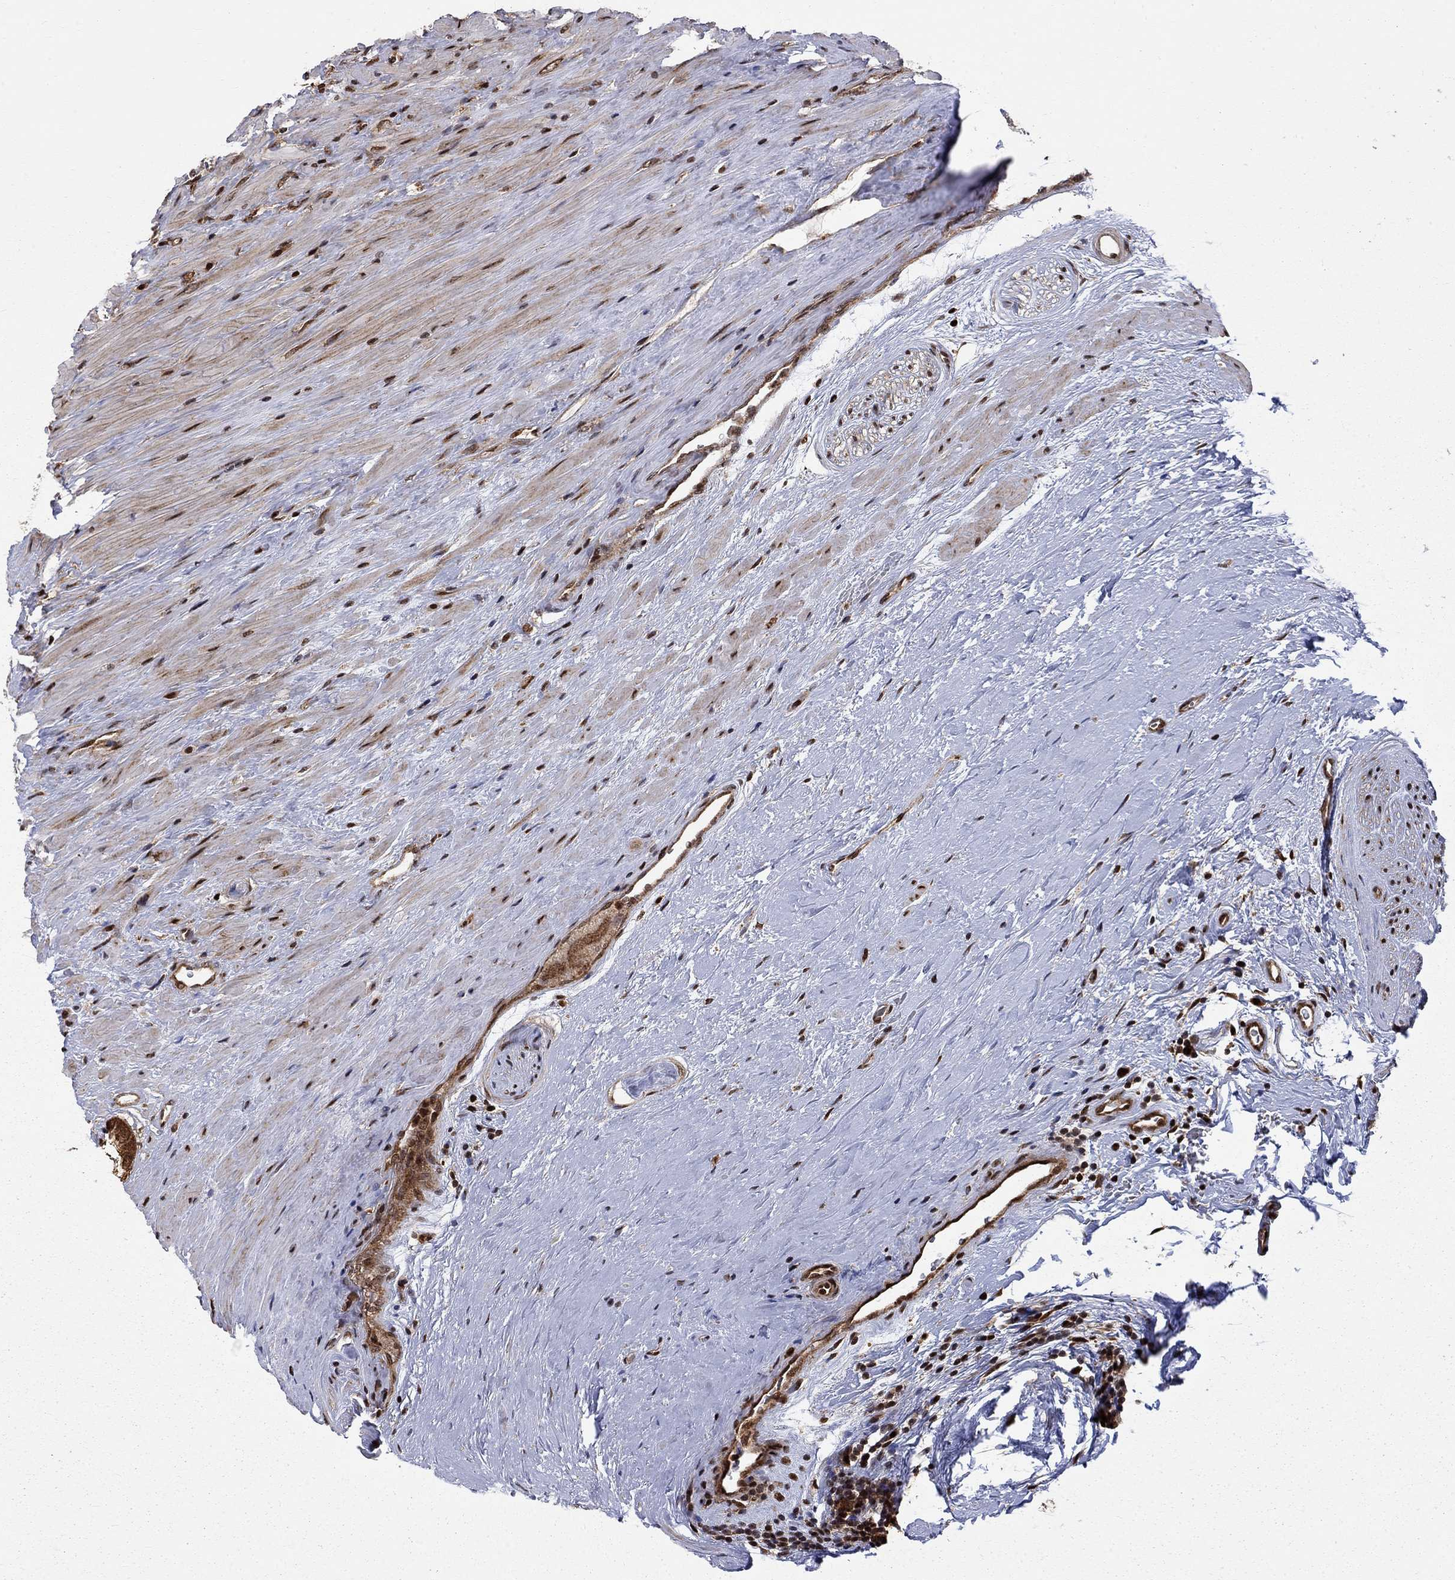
{"staining": {"intensity": "strong", "quantity": ">75%", "location": "cytoplasmic/membranous"}, "tissue": "prostate cancer", "cell_type": "Tumor cells", "image_type": "cancer", "snomed": [{"axis": "morphology", "description": "Adenocarcinoma, Low grade"}, {"axis": "topography", "description": "Prostate and seminal vesicle, NOS"}], "caption": "The immunohistochemical stain highlights strong cytoplasmic/membranous expression in tumor cells of prostate cancer tissue.", "gene": "ELOB", "patient": {"sex": "male", "age": 61}}